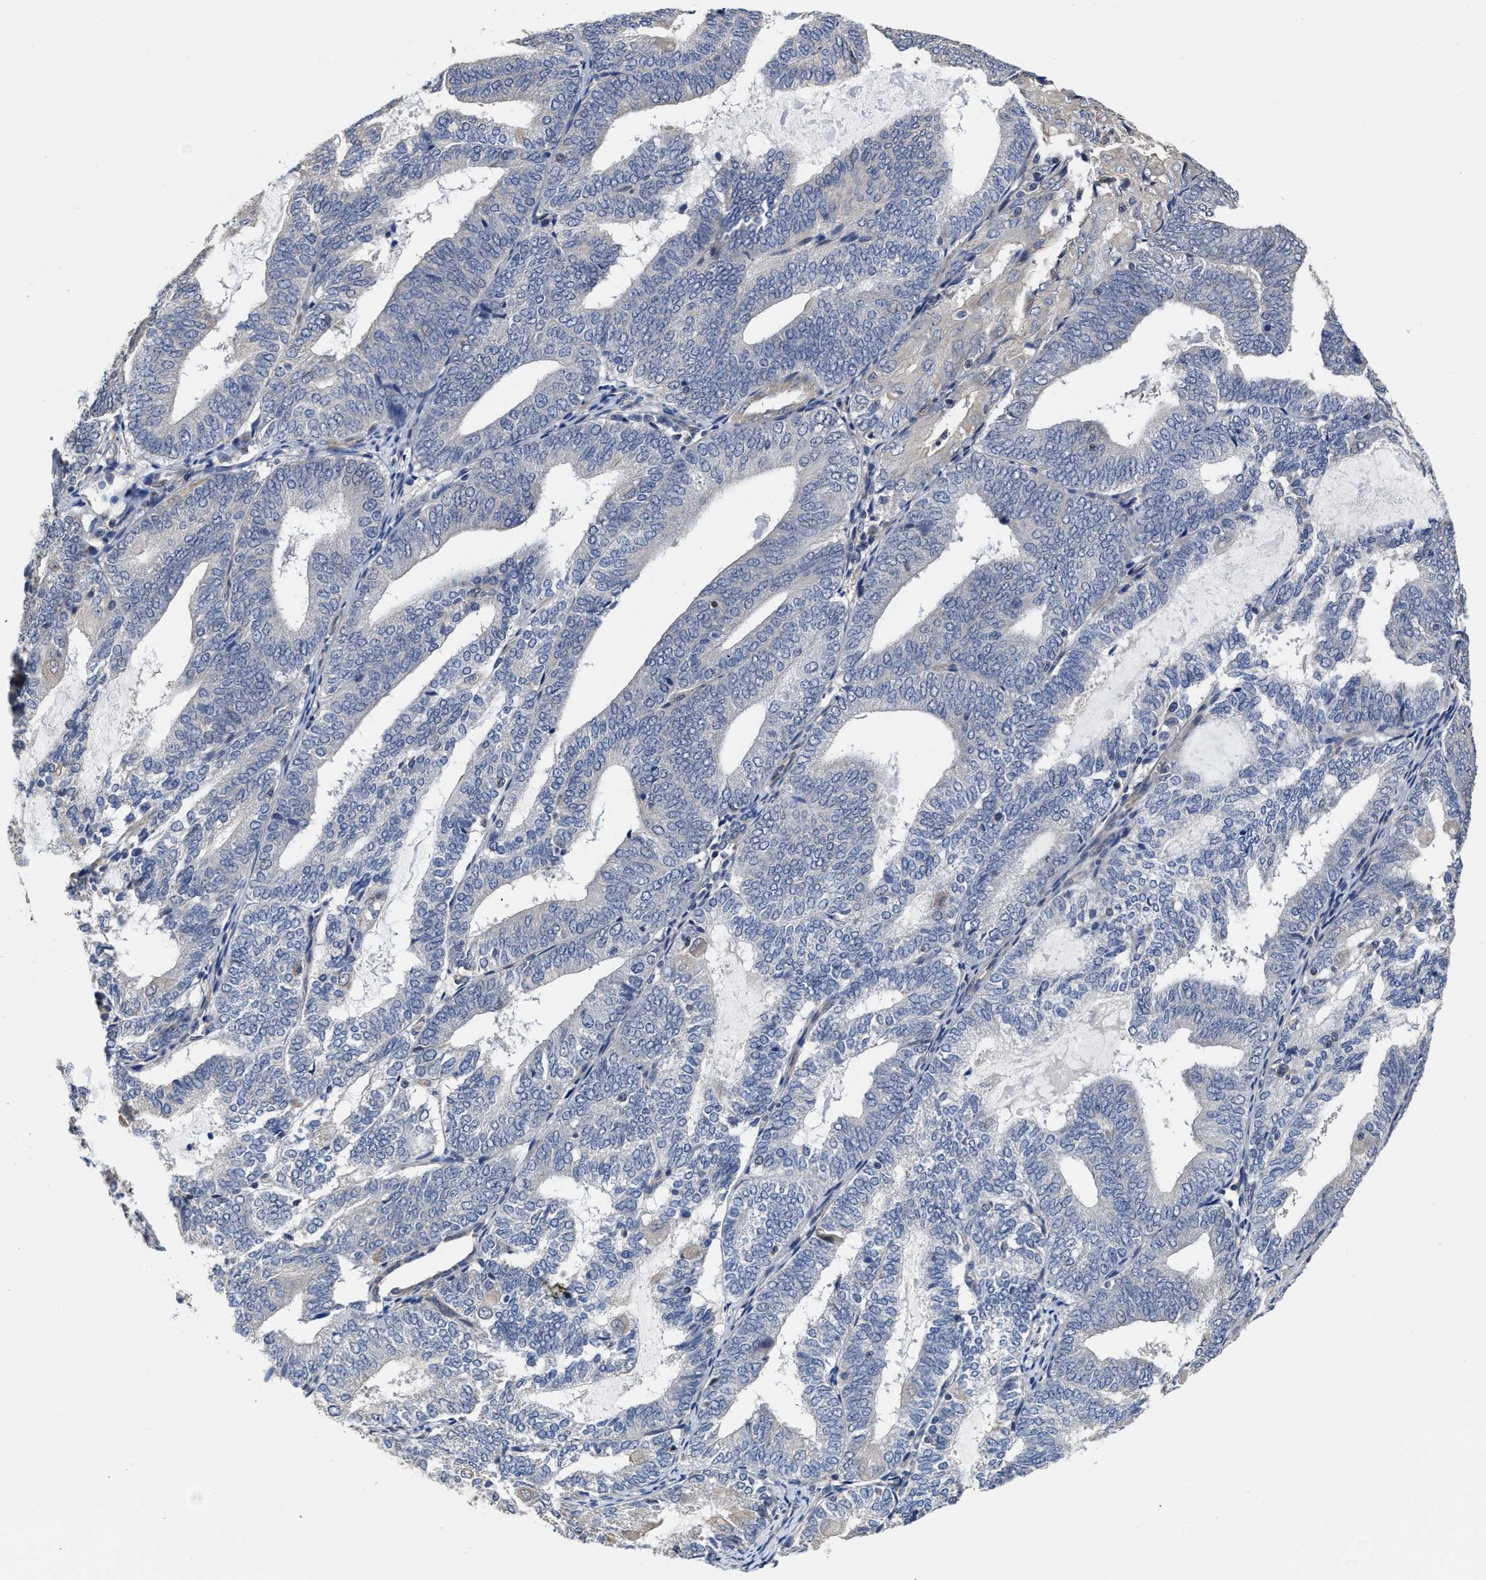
{"staining": {"intensity": "negative", "quantity": "none", "location": "none"}, "tissue": "endometrial cancer", "cell_type": "Tumor cells", "image_type": "cancer", "snomed": [{"axis": "morphology", "description": "Adenocarcinoma, NOS"}, {"axis": "topography", "description": "Endometrium"}], "caption": "Image shows no protein expression in tumor cells of adenocarcinoma (endometrial) tissue.", "gene": "TRAF6", "patient": {"sex": "female", "age": 81}}